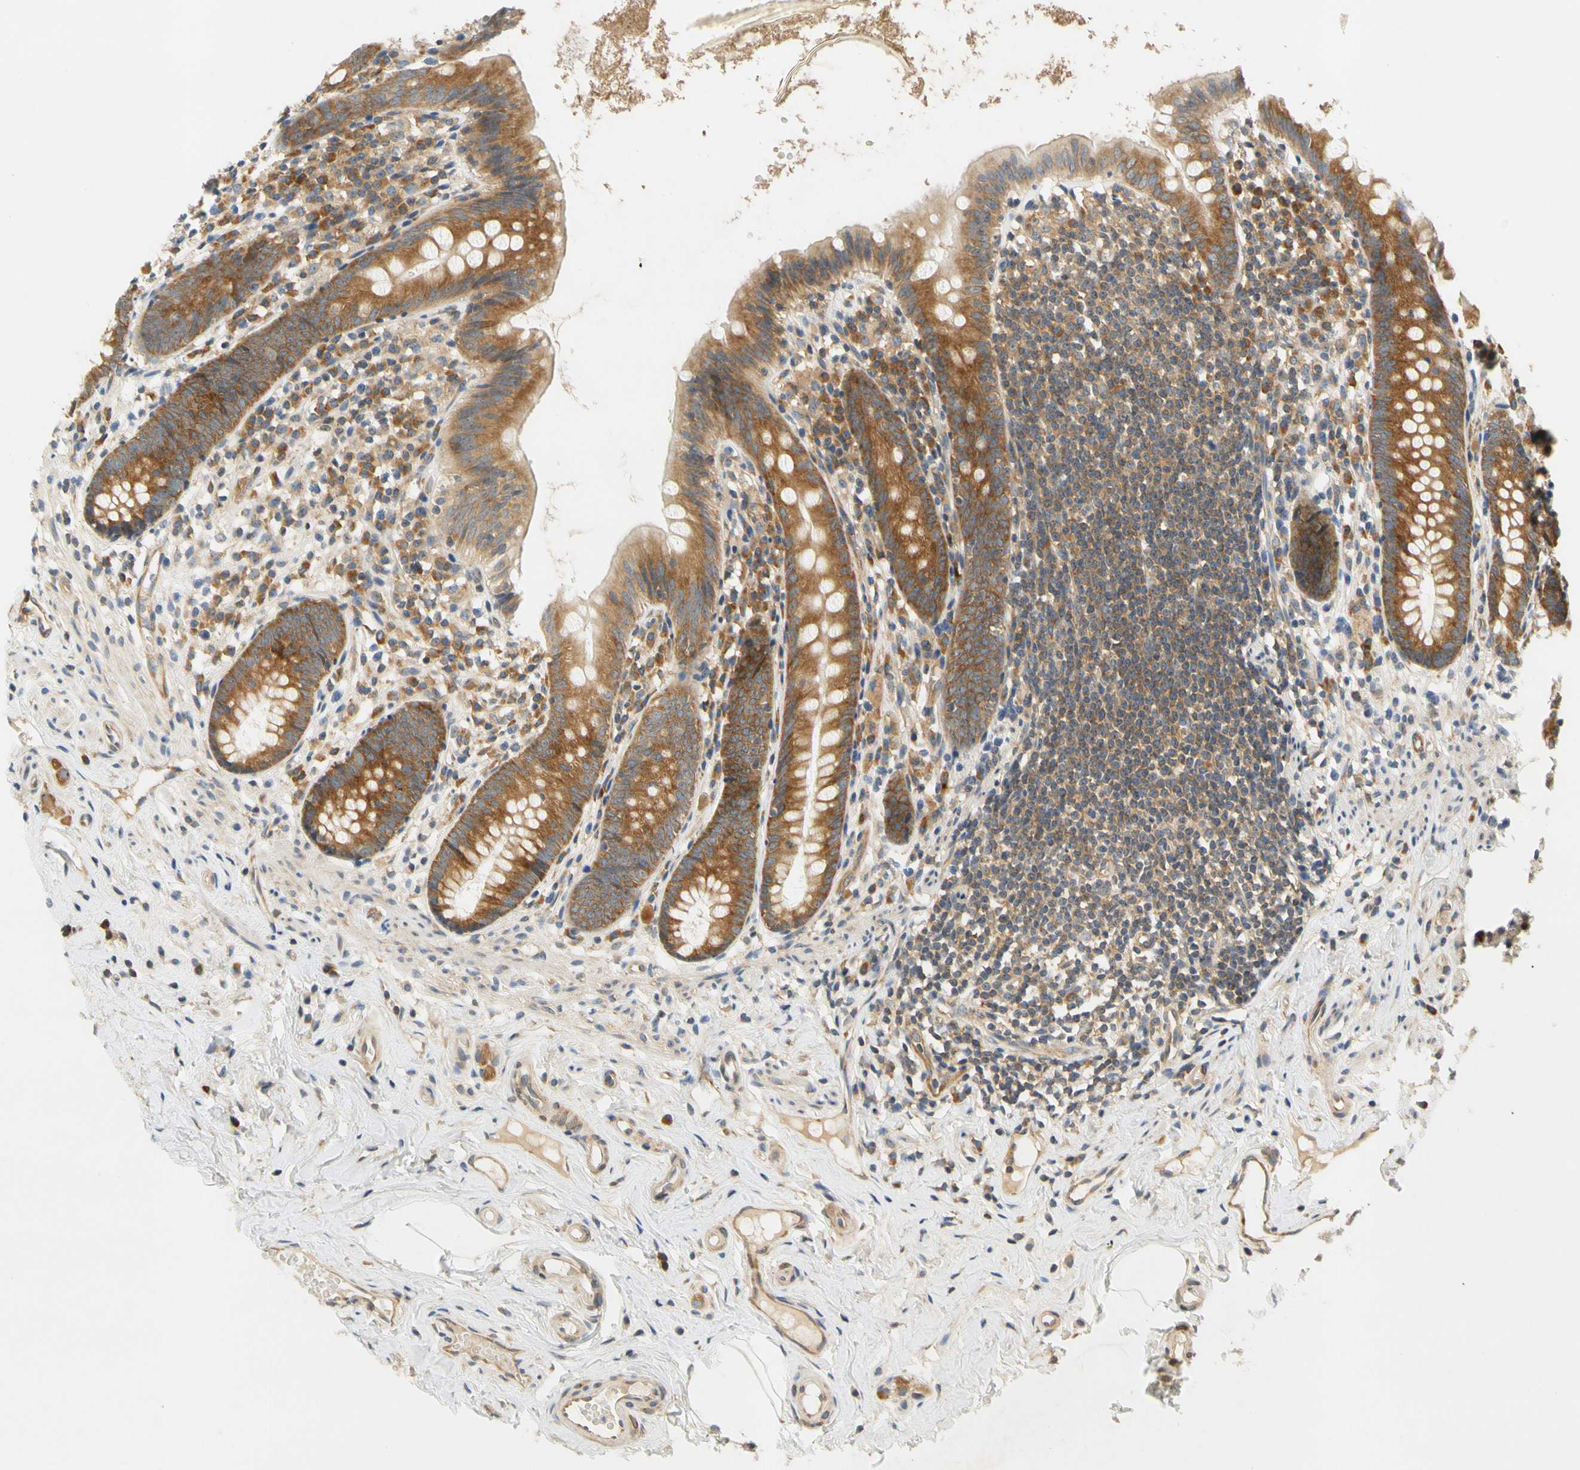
{"staining": {"intensity": "moderate", "quantity": ">75%", "location": "cytoplasmic/membranous"}, "tissue": "appendix", "cell_type": "Glandular cells", "image_type": "normal", "snomed": [{"axis": "morphology", "description": "Normal tissue, NOS"}, {"axis": "topography", "description": "Appendix"}], "caption": "Appendix stained with a brown dye displays moderate cytoplasmic/membranous positive staining in about >75% of glandular cells.", "gene": "LRRC47", "patient": {"sex": "male", "age": 52}}